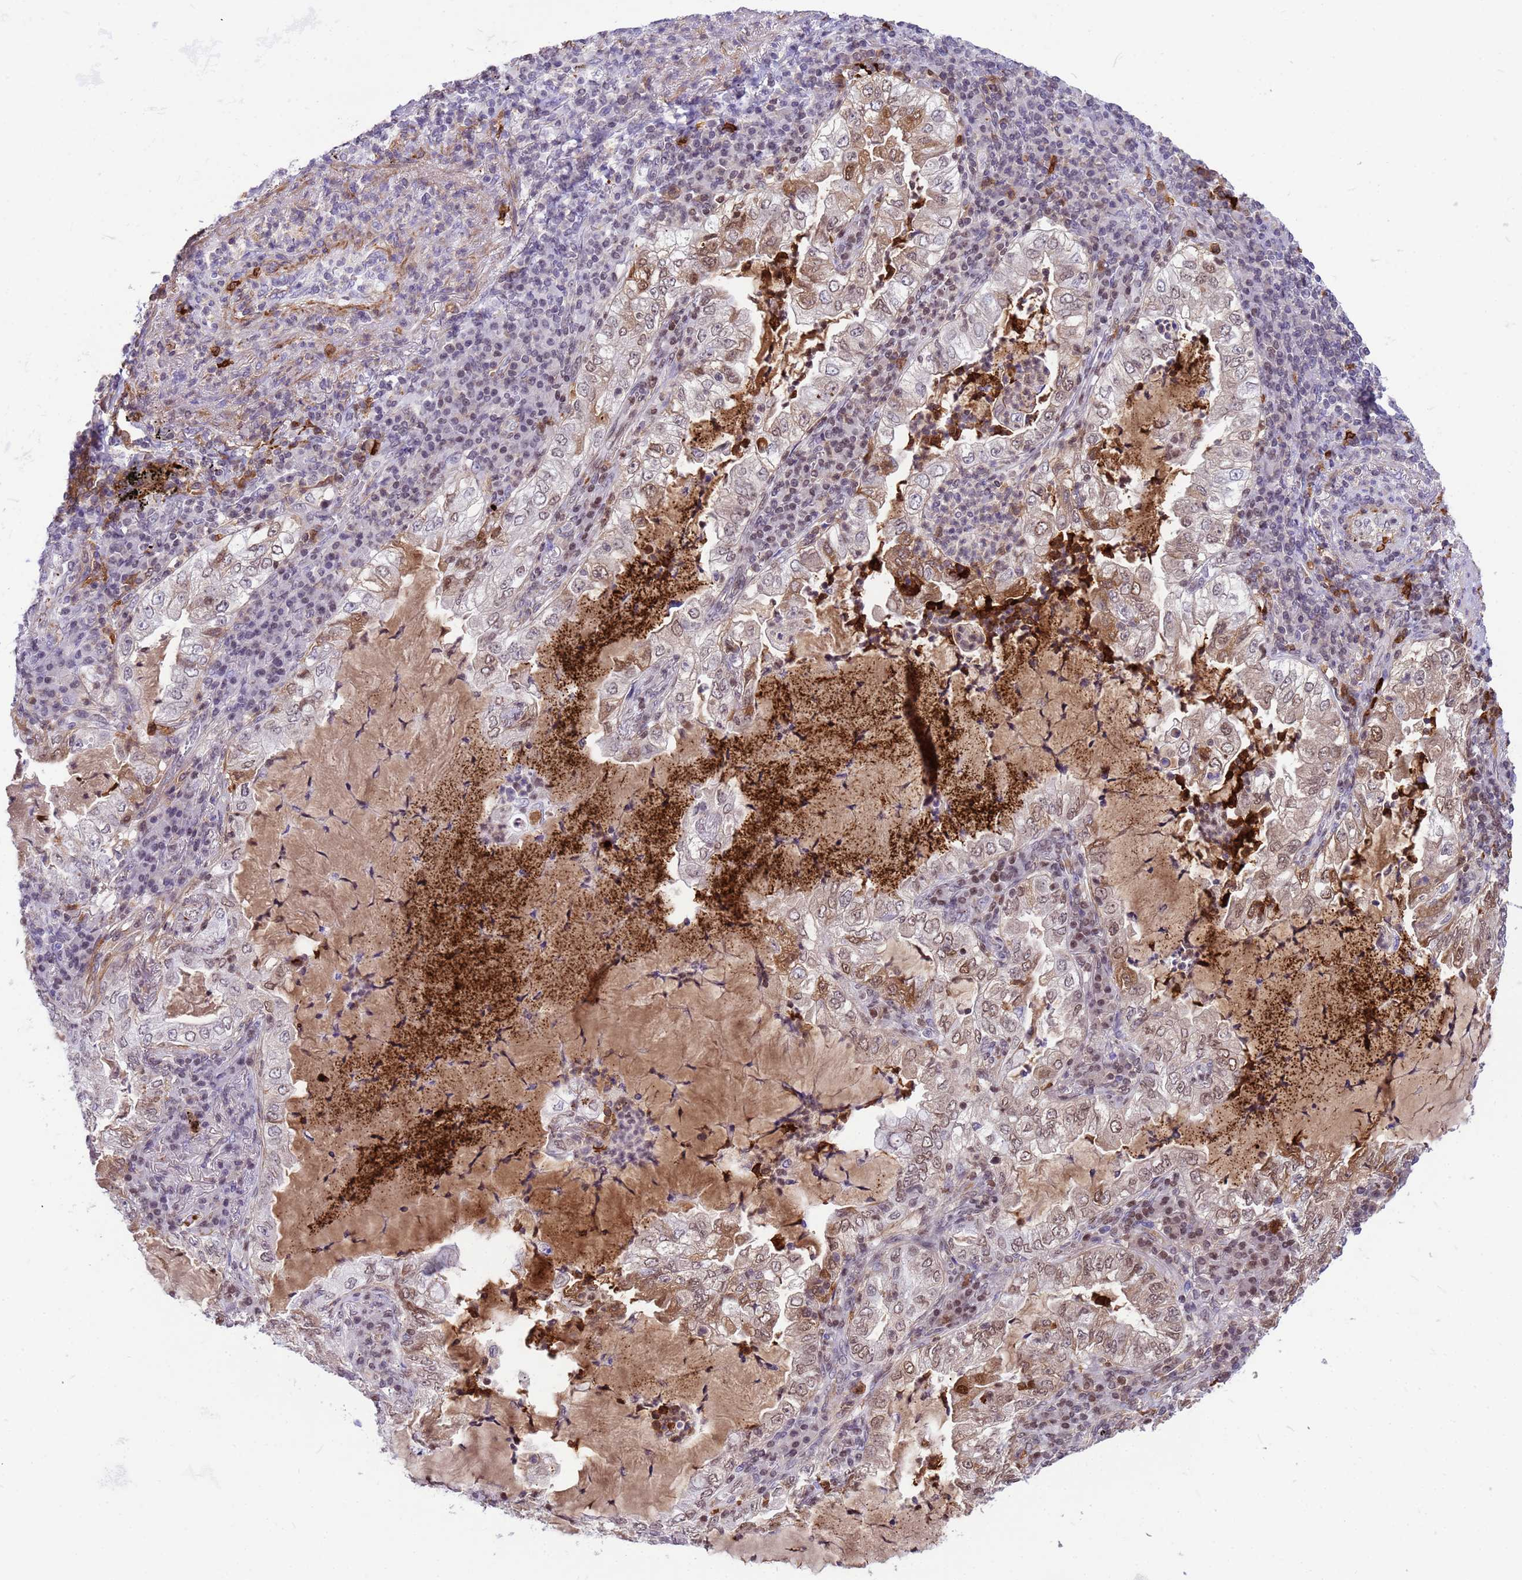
{"staining": {"intensity": "moderate", "quantity": "<25%", "location": "cytoplasmic/membranous,nuclear"}, "tissue": "lung cancer", "cell_type": "Tumor cells", "image_type": "cancer", "snomed": [{"axis": "morphology", "description": "Adenocarcinoma, NOS"}, {"axis": "topography", "description": "Lung"}], "caption": "The immunohistochemical stain shows moderate cytoplasmic/membranous and nuclear staining in tumor cells of lung cancer tissue.", "gene": "ORM1", "patient": {"sex": "female", "age": 73}}